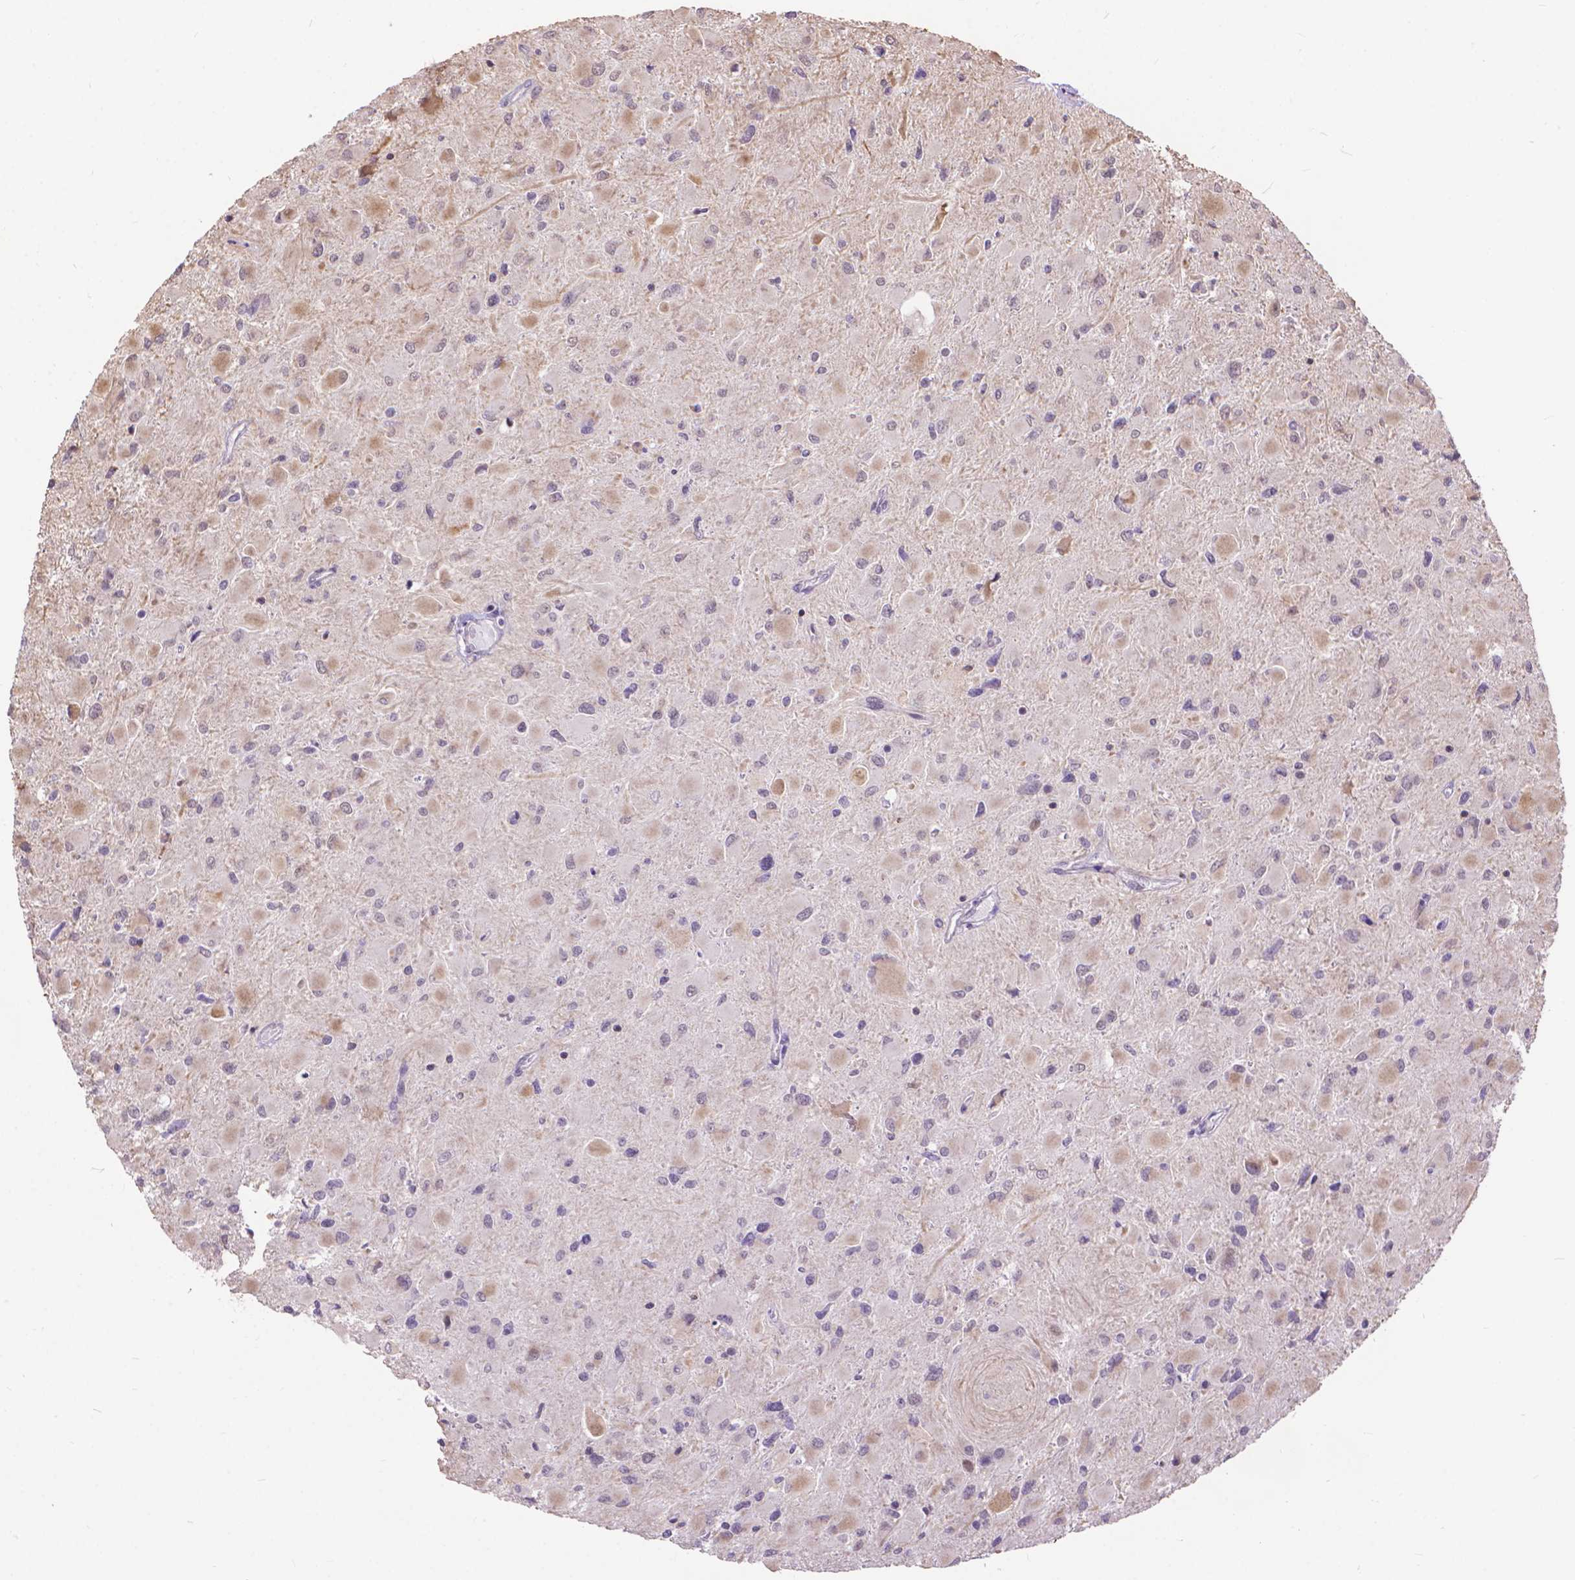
{"staining": {"intensity": "negative", "quantity": "none", "location": "none"}, "tissue": "glioma", "cell_type": "Tumor cells", "image_type": "cancer", "snomed": [{"axis": "morphology", "description": "Glioma, malignant, High grade"}, {"axis": "topography", "description": "Cerebral cortex"}], "caption": "Immunohistochemistry photomicrograph of neoplastic tissue: malignant high-grade glioma stained with DAB demonstrates no significant protein expression in tumor cells.", "gene": "TMEM135", "patient": {"sex": "female", "age": 36}}